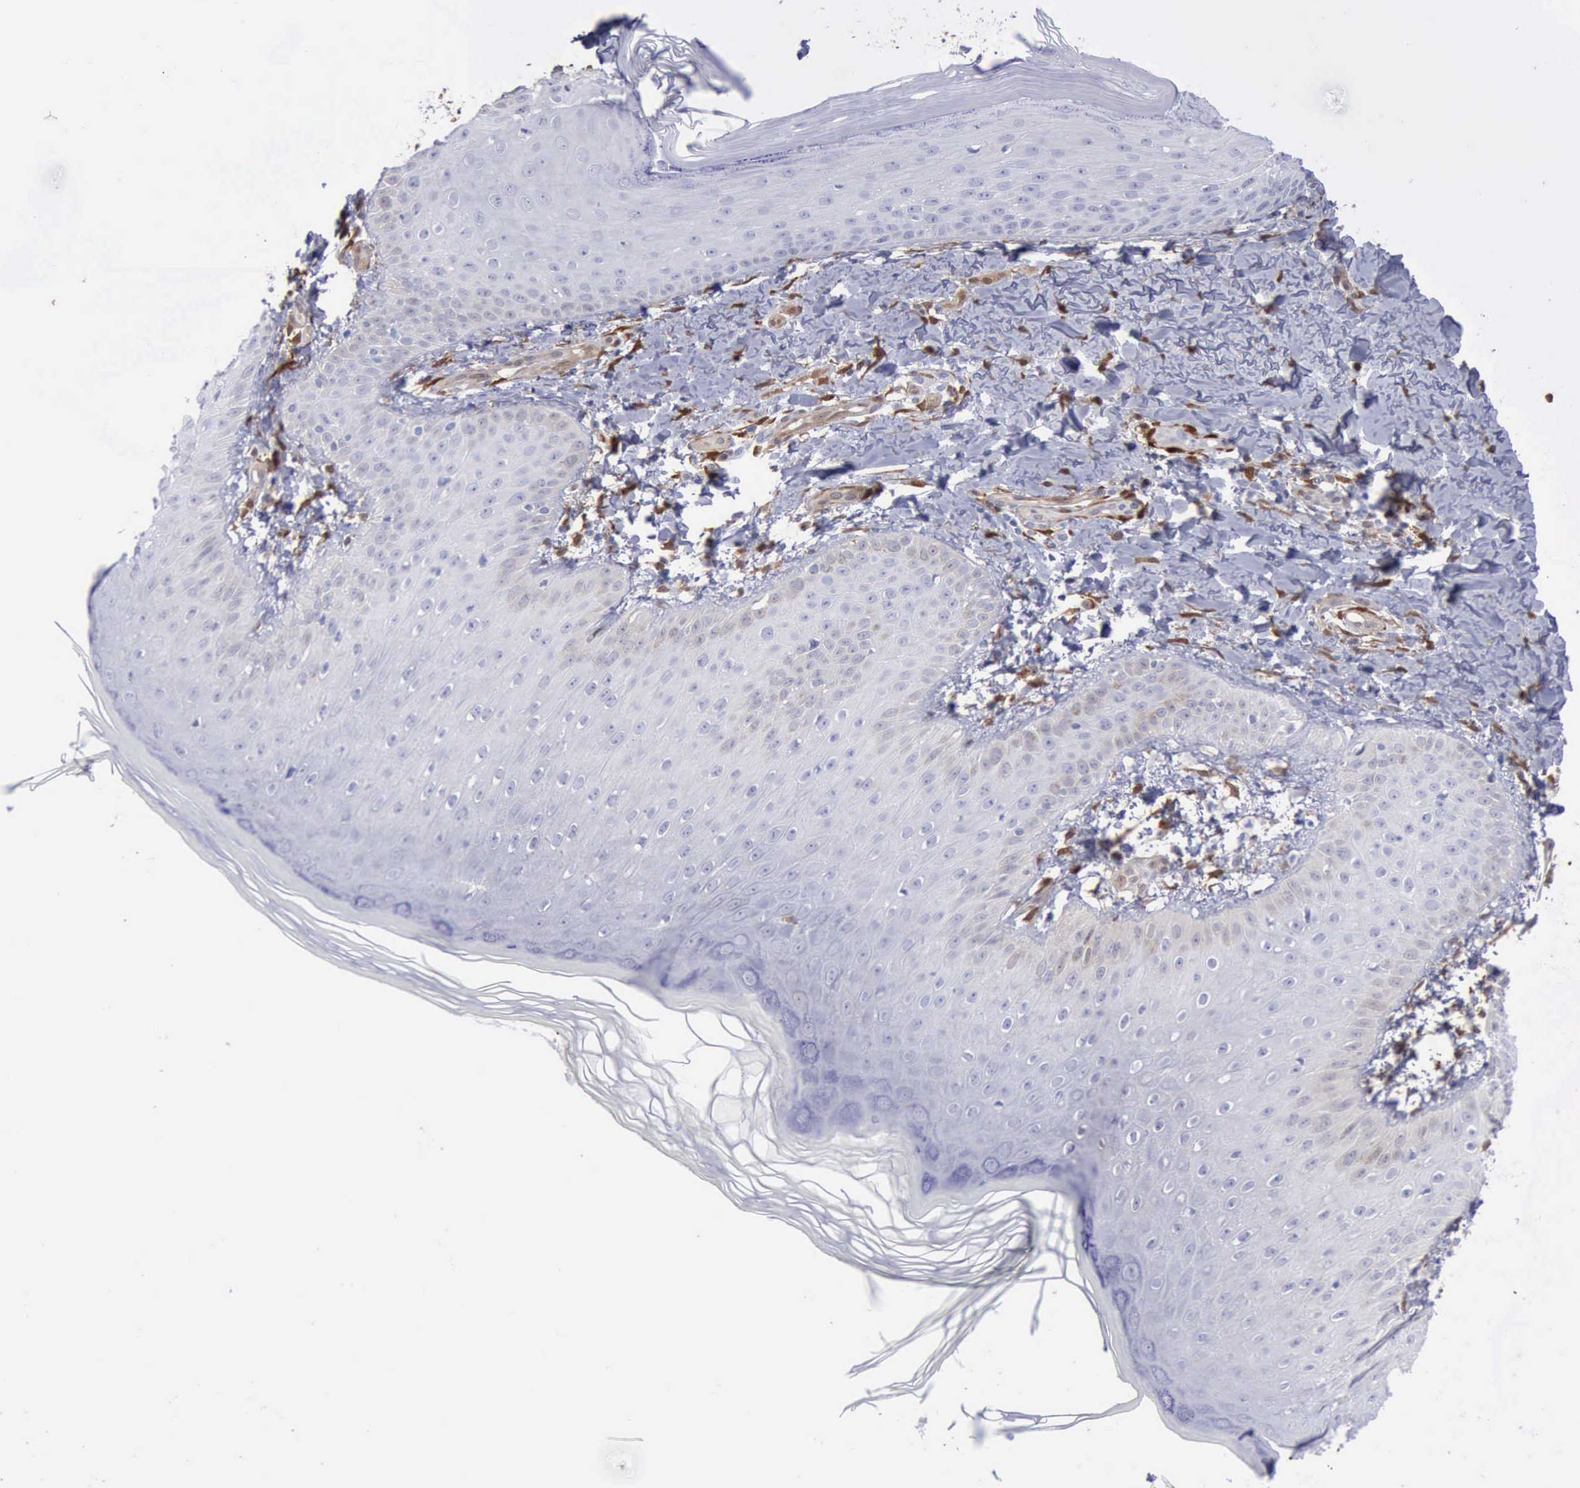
{"staining": {"intensity": "negative", "quantity": "none", "location": "none"}, "tissue": "skin", "cell_type": "Epidermal cells", "image_type": "normal", "snomed": [{"axis": "morphology", "description": "Normal tissue, NOS"}, {"axis": "morphology", "description": "Inflammation, NOS"}, {"axis": "topography", "description": "Soft tissue"}, {"axis": "topography", "description": "Anal"}], "caption": "High power microscopy image of an IHC image of benign skin, revealing no significant expression in epidermal cells. Brightfield microscopy of IHC stained with DAB (brown) and hematoxylin (blue), captured at high magnification.", "gene": "FHL1", "patient": {"sex": "female", "age": 15}}